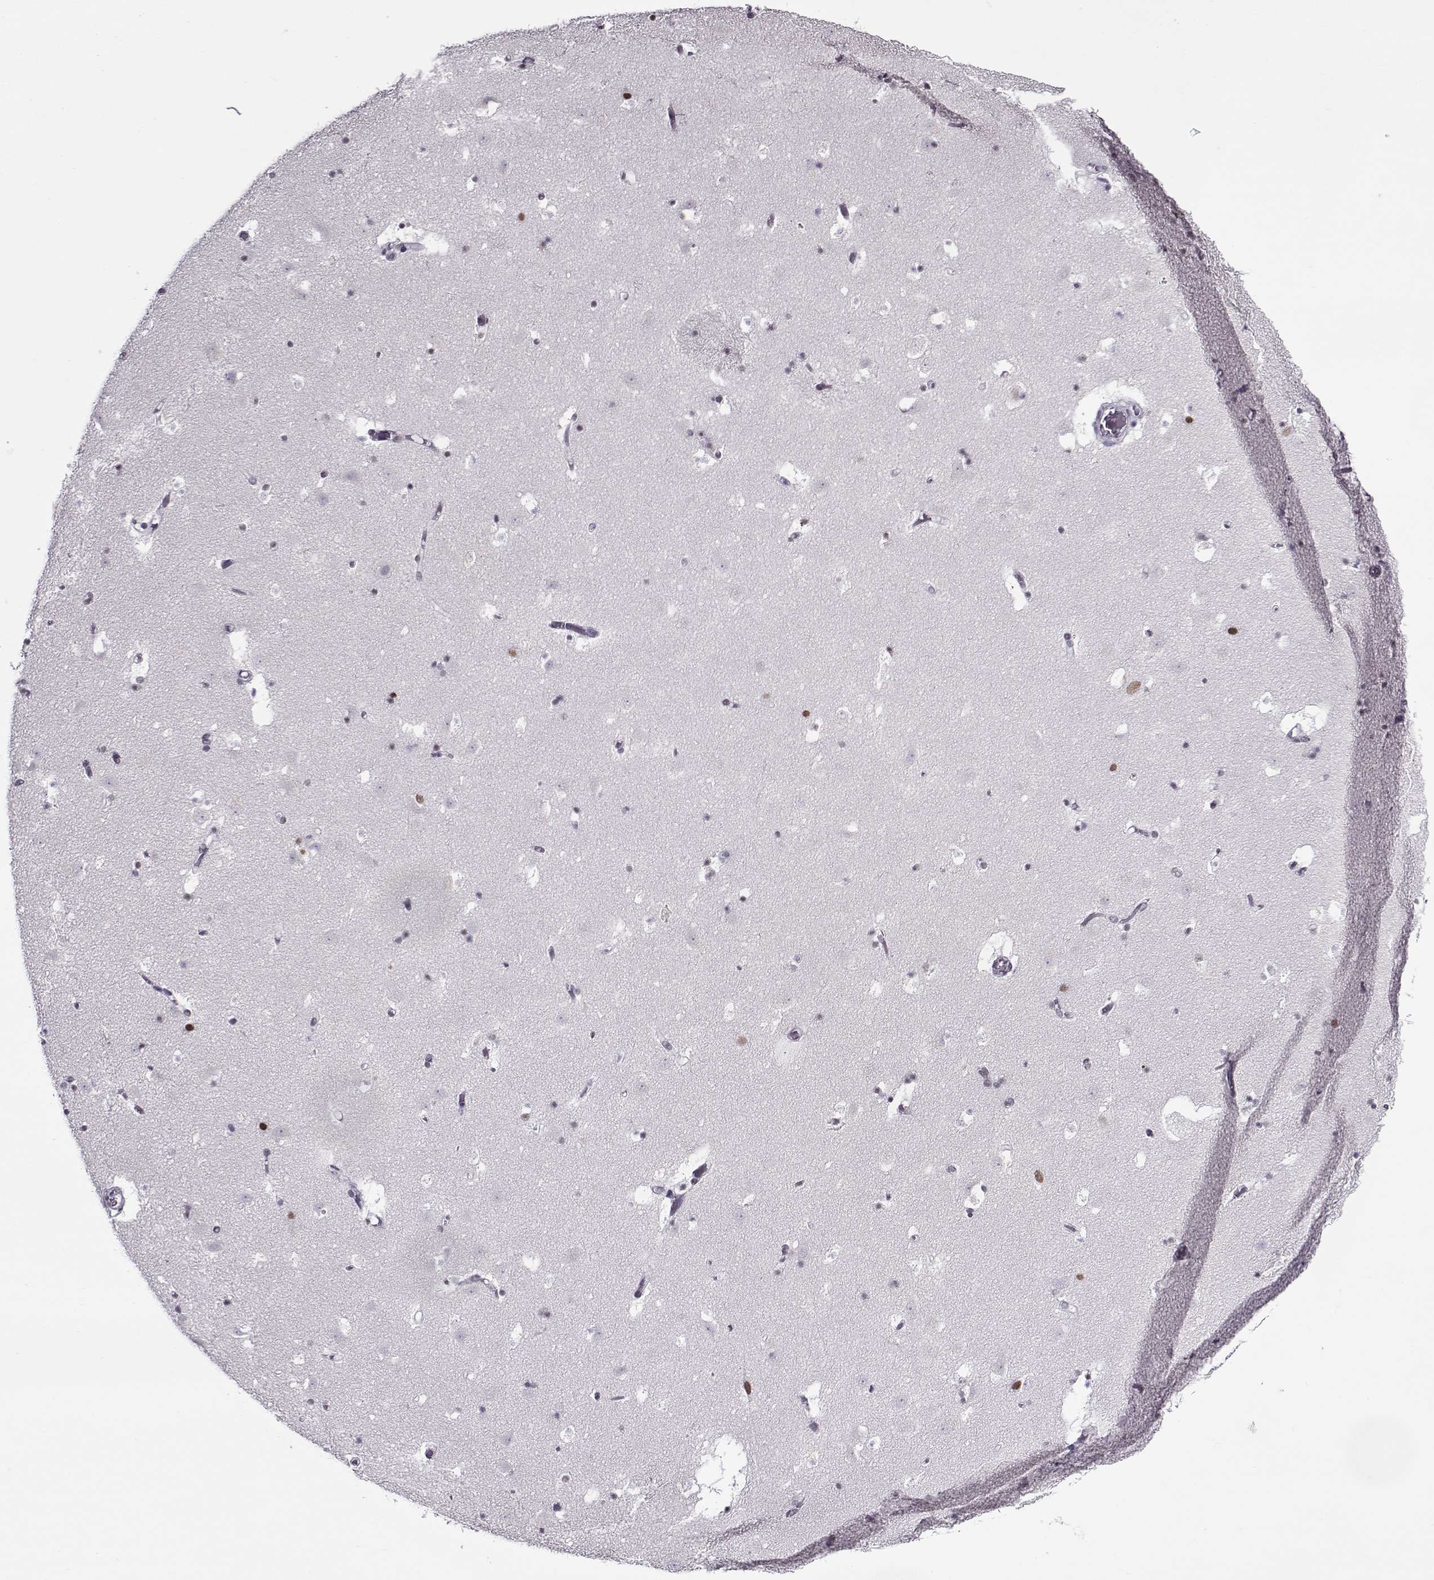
{"staining": {"intensity": "negative", "quantity": "none", "location": "none"}, "tissue": "caudate", "cell_type": "Glial cells", "image_type": "normal", "snomed": [{"axis": "morphology", "description": "Normal tissue, NOS"}, {"axis": "topography", "description": "Lateral ventricle wall"}], "caption": "Immunohistochemistry image of normal human caudate stained for a protein (brown), which demonstrates no positivity in glial cells.", "gene": "PRMT8", "patient": {"sex": "female", "age": 42}}